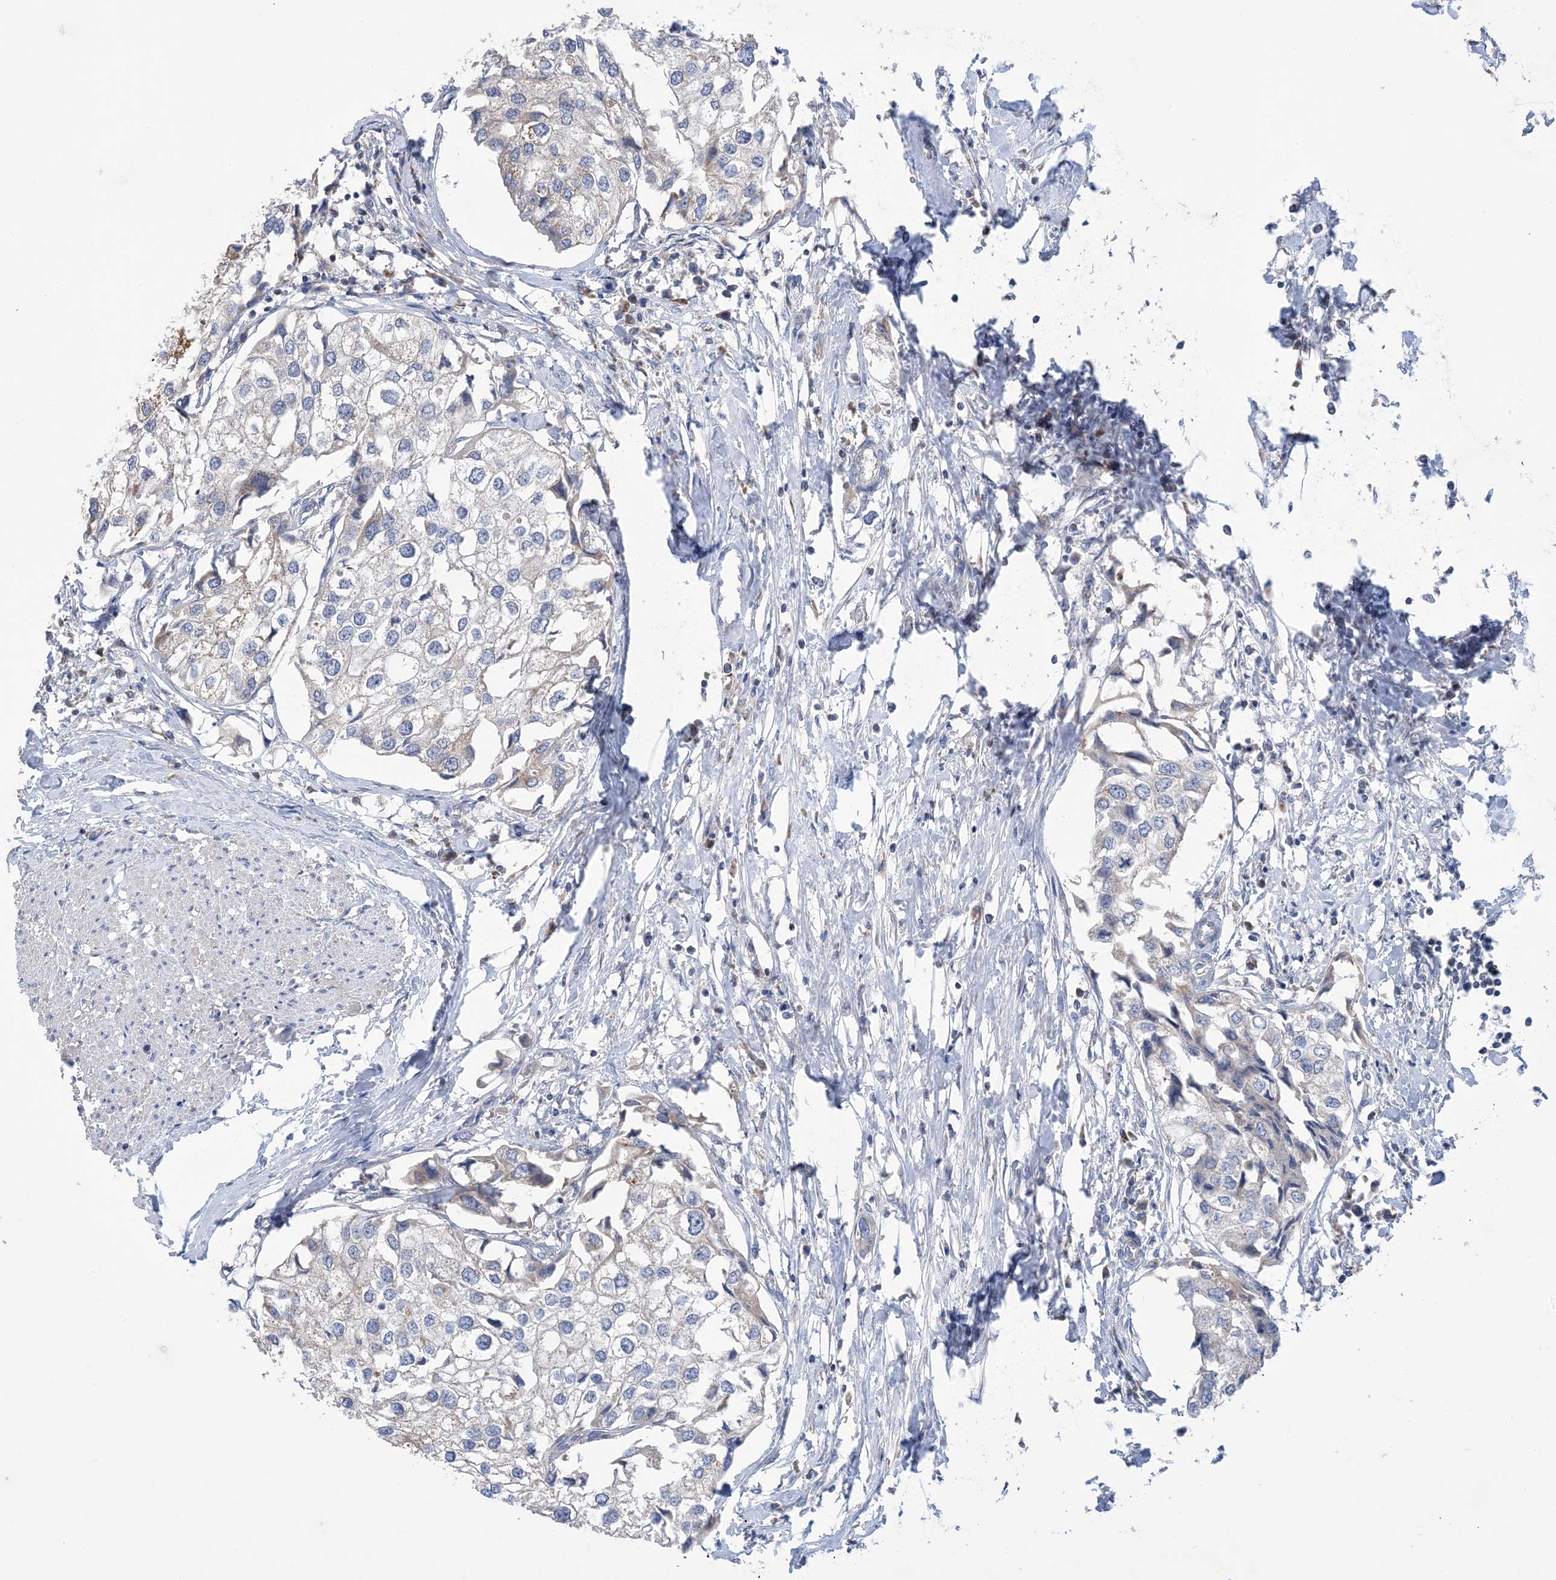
{"staining": {"intensity": "negative", "quantity": "none", "location": "none"}, "tissue": "urothelial cancer", "cell_type": "Tumor cells", "image_type": "cancer", "snomed": [{"axis": "morphology", "description": "Urothelial carcinoma, High grade"}, {"axis": "topography", "description": "Urinary bladder"}], "caption": "A high-resolution histopathology image shows immunohistochemistry staining of urothelial carcinoma (high-grade), which demonstrates no significant staining in tumor cells. (Immunohistochemistry (ihc), brightfield microscopy, high magnification).", "gene": "CLEC16A", "patient": {"sex": "male", "age": 64}}